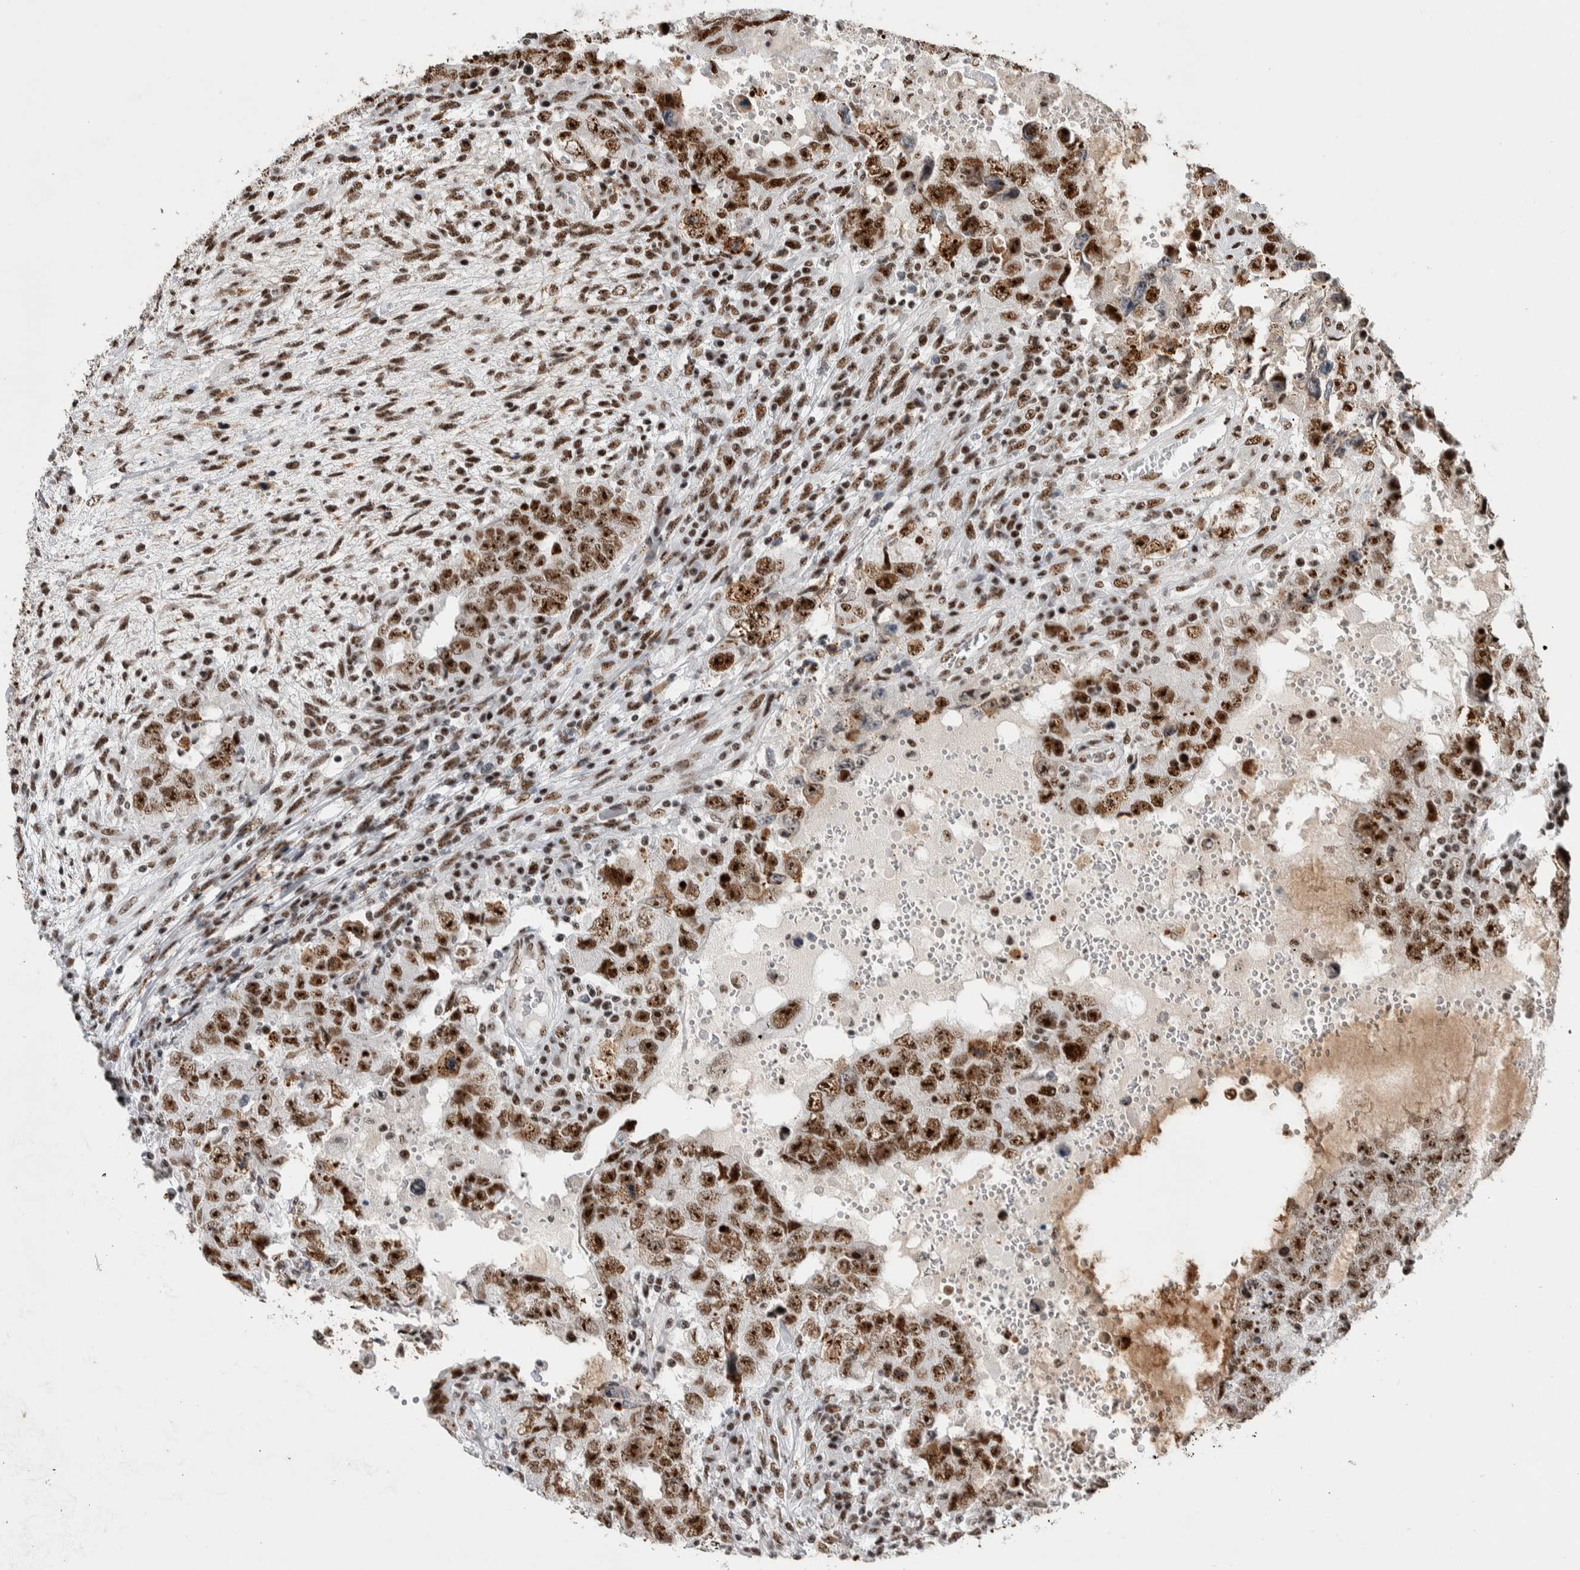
{"staining": {"intensity": "strong", "quantity": ">75%", "location": "nuclear"}, "tissue": "testis cancer", "cell_type": "Tumor cells", "image_type": "cancer", "snomed": [{"axis": "morphology", "description": "Carcinoma, Embryonal, NOS"}, {"axis": "topography", "description": "Testis"}], "caption": "High-magnification brightfield microscopy of testis cancer stained with DAB (3,3'-diaminobenzidine) (brown) and counterstained with hematoxylin (blue). tumor cells exhibit strong nuclear staining is appreciated in approximately>75% of cells.", "gene": "NCL", "patient": {"sex": "male", "age": 26}}